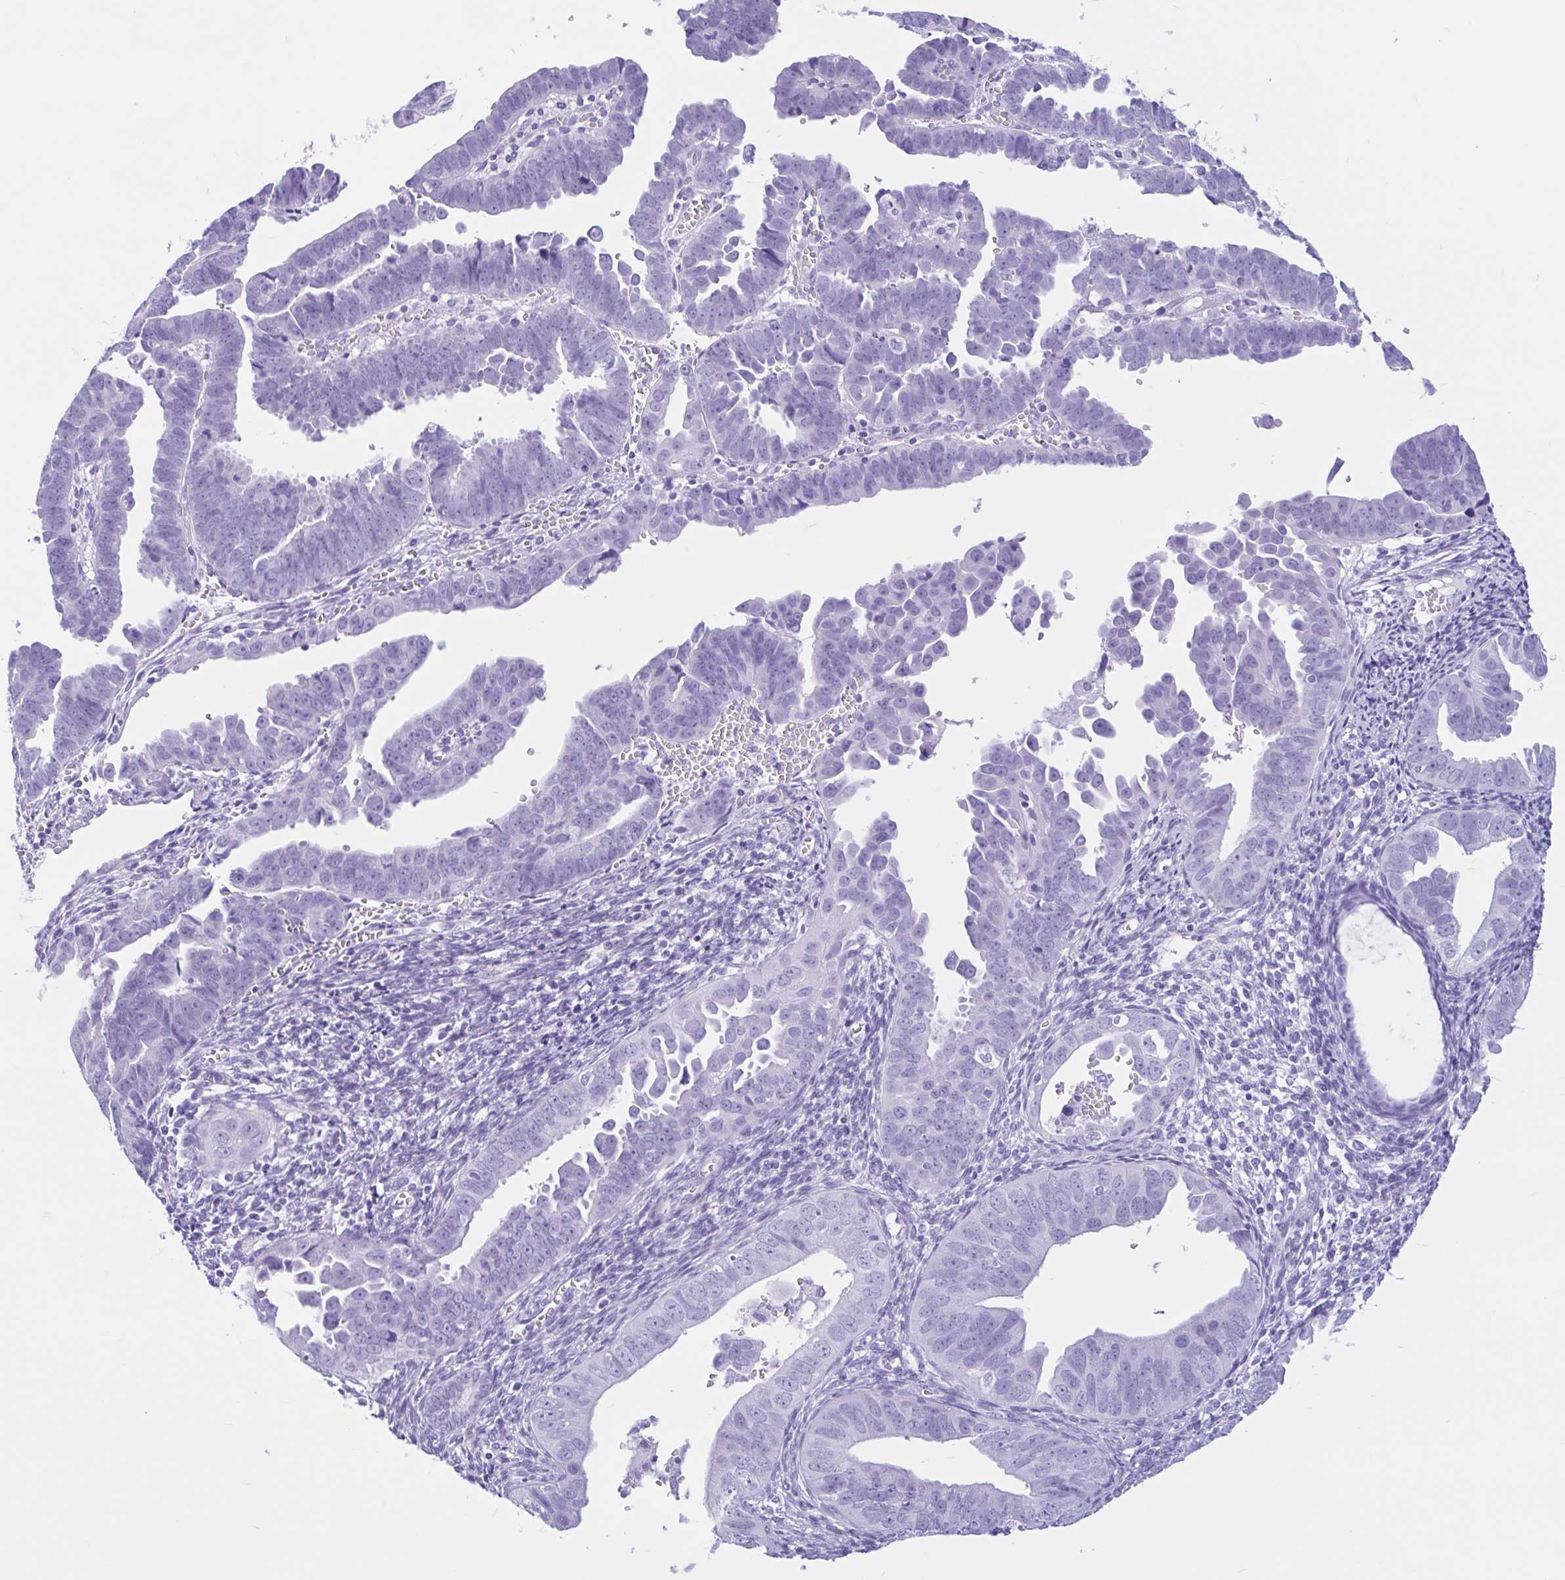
{"staining": {"intensity": "negative", "quantity": "none", "location": "none"}, "tissue": "endometrial cancer", "cell_type": "Tumor cells", "image_type": "cancer", "snomed": [{"axis": "morphology", "description": "Adenocarcinoma, NOS"}, {"axis": "topography", "description": "Endometrium"}], "caption": "Endometrial cancer stained for a protein using immunohistochemistry shows no expression tumor cells.", "gene": "IAPP", "patient": {"sex": "female", "age": 75}}